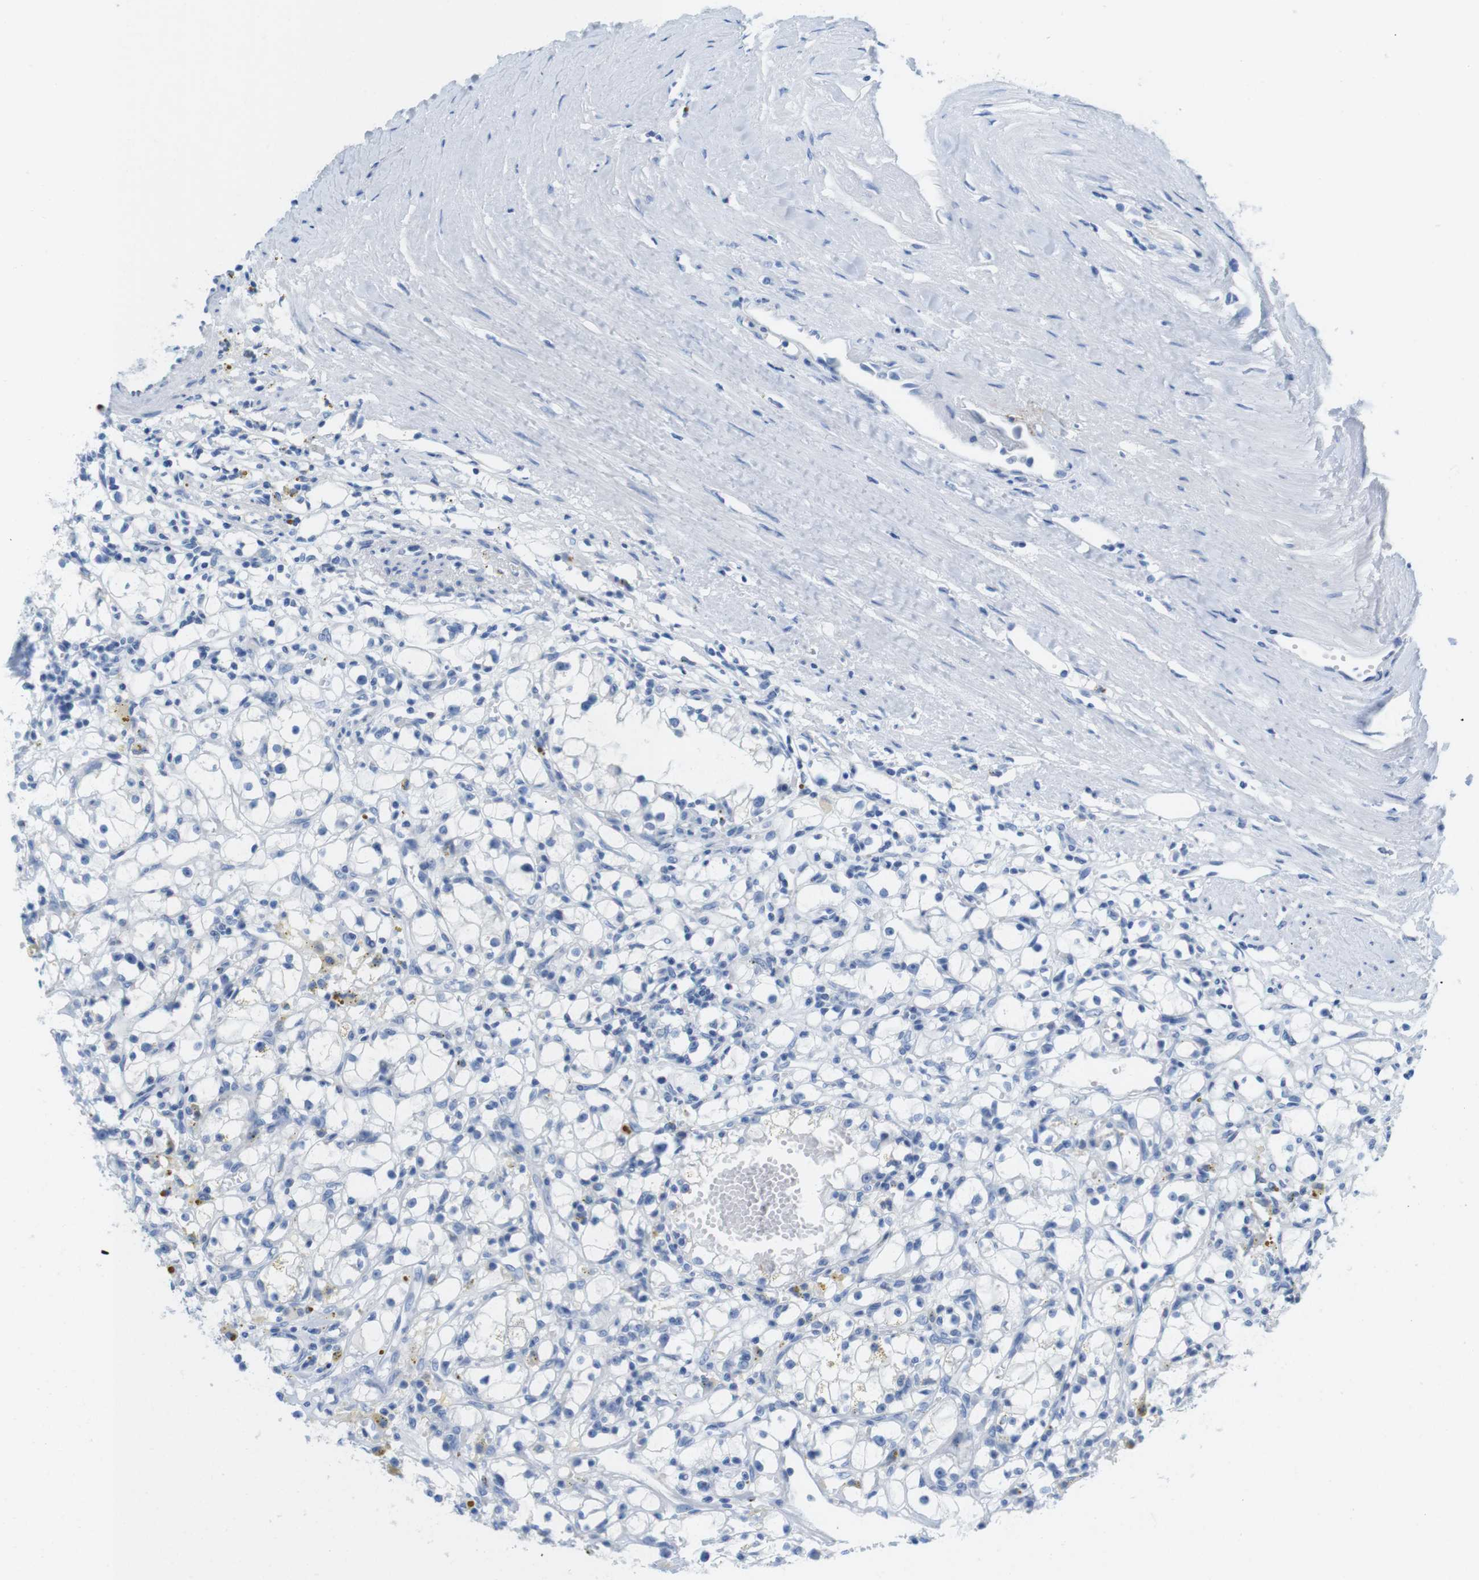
{"staining": {"intensity": "negative", "quantity": "none", "location": "none"}, "tissue": "renal cancer", "cell_type": "Tumor cells", "image_type": "cancer", "snomed": [{"axis": "morphology", "description": "Adenocarcinoma, NOS"}, {"axis": "topography", "description": "Kidney"}], "caption": "The image reveals no significant staining in tumor cells of renal adenocarcinoma.", "gene": "GAP43", "patient": {"sex": "male", "age": 56}}